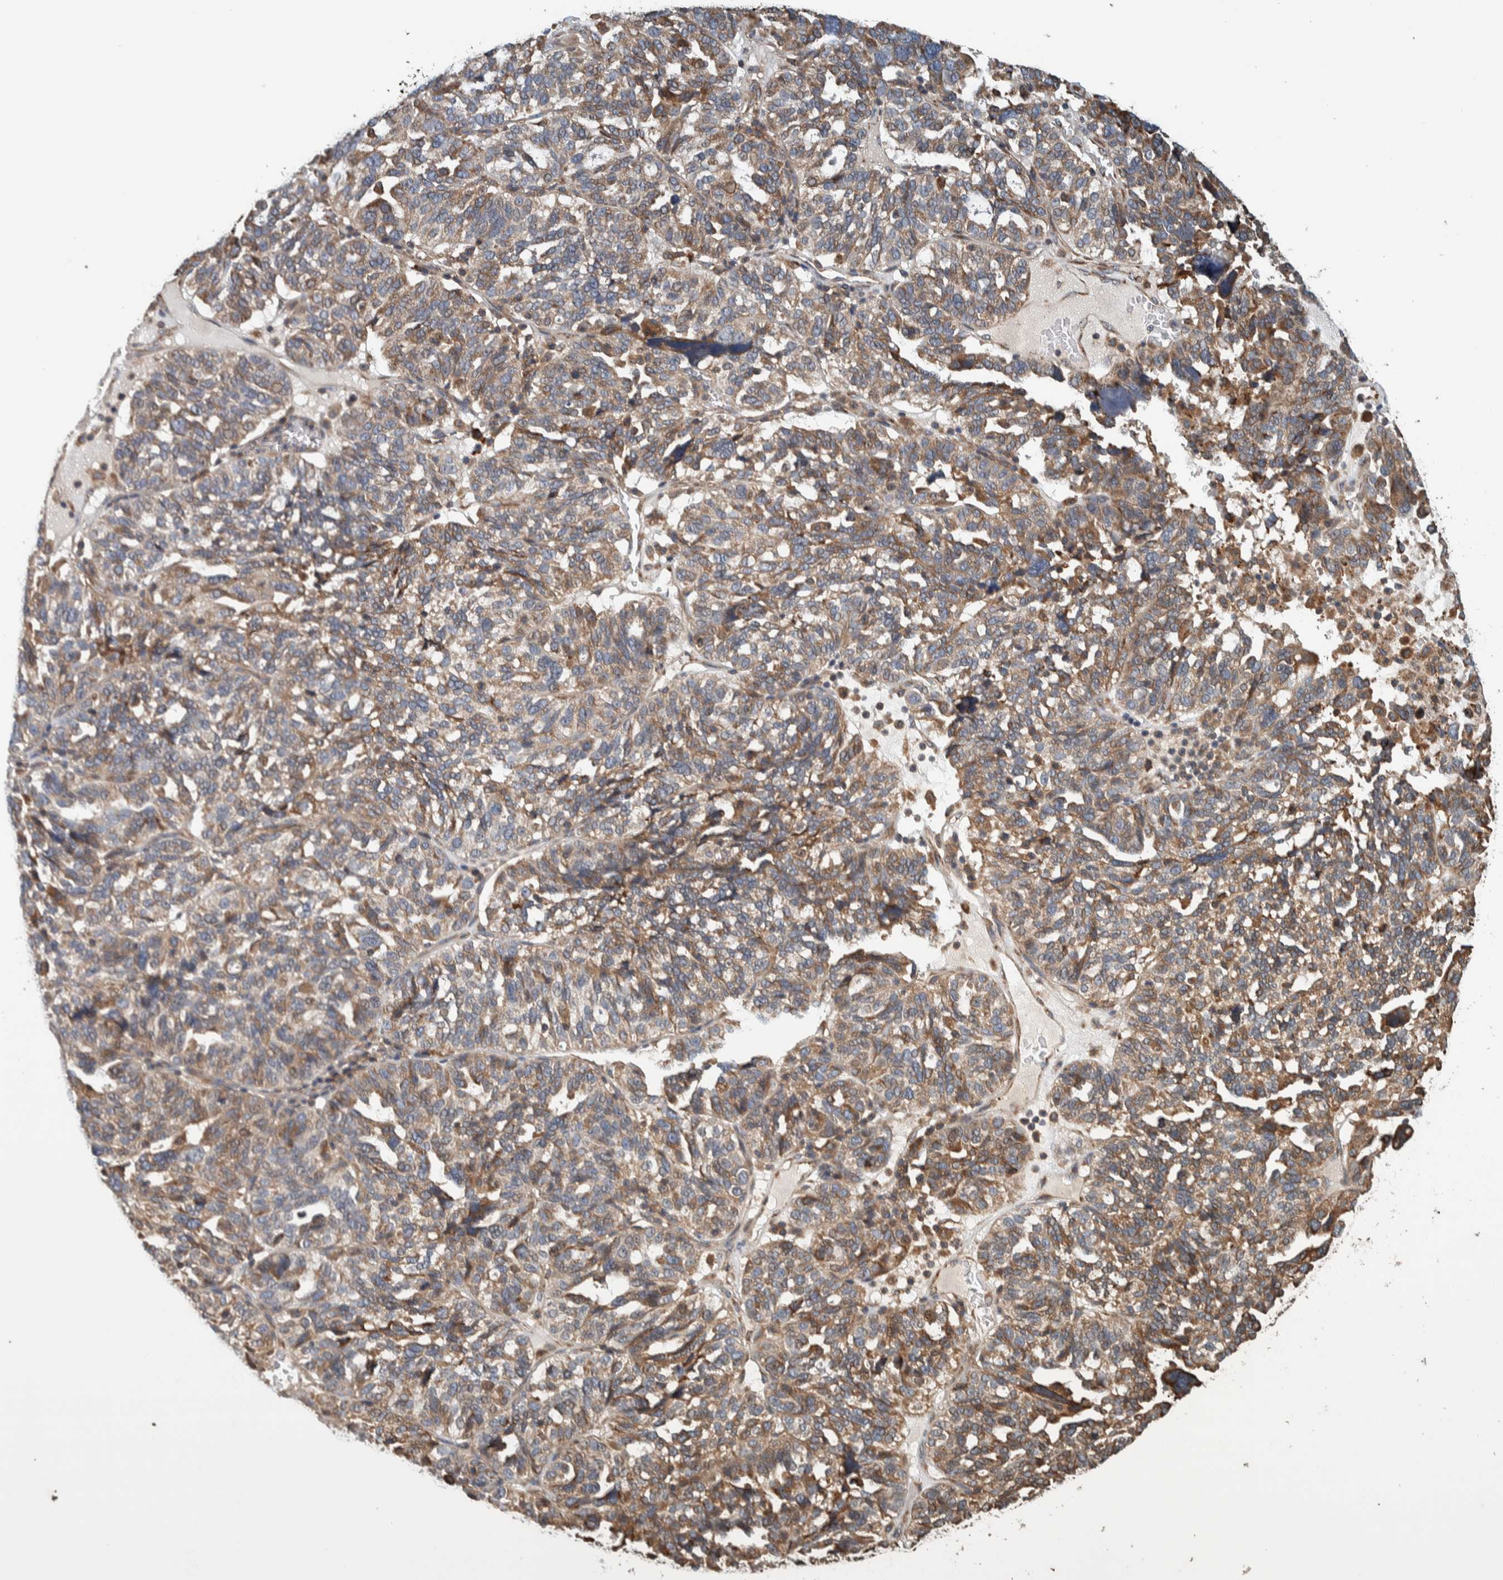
{"staining": {"intensity": "moderate", "quantity": ">75%", "location": "cytoplasmic/membranous"}, "tissue": "ovarian cancer", "cell_type": "Tumor cells", "image_type": "cancer", "snomed": [{"axis": "morphology", "description": "Cystadenocarcinoma, serous, NOS"}, {"axis": "topography", "description": "Ovary"}], "caption": "Ovarian cancer stained with a protein marker displays moderate staining in tumor cells.", "gene": "PLA2G3", "patient": {"sex": "female", "age": 59}}